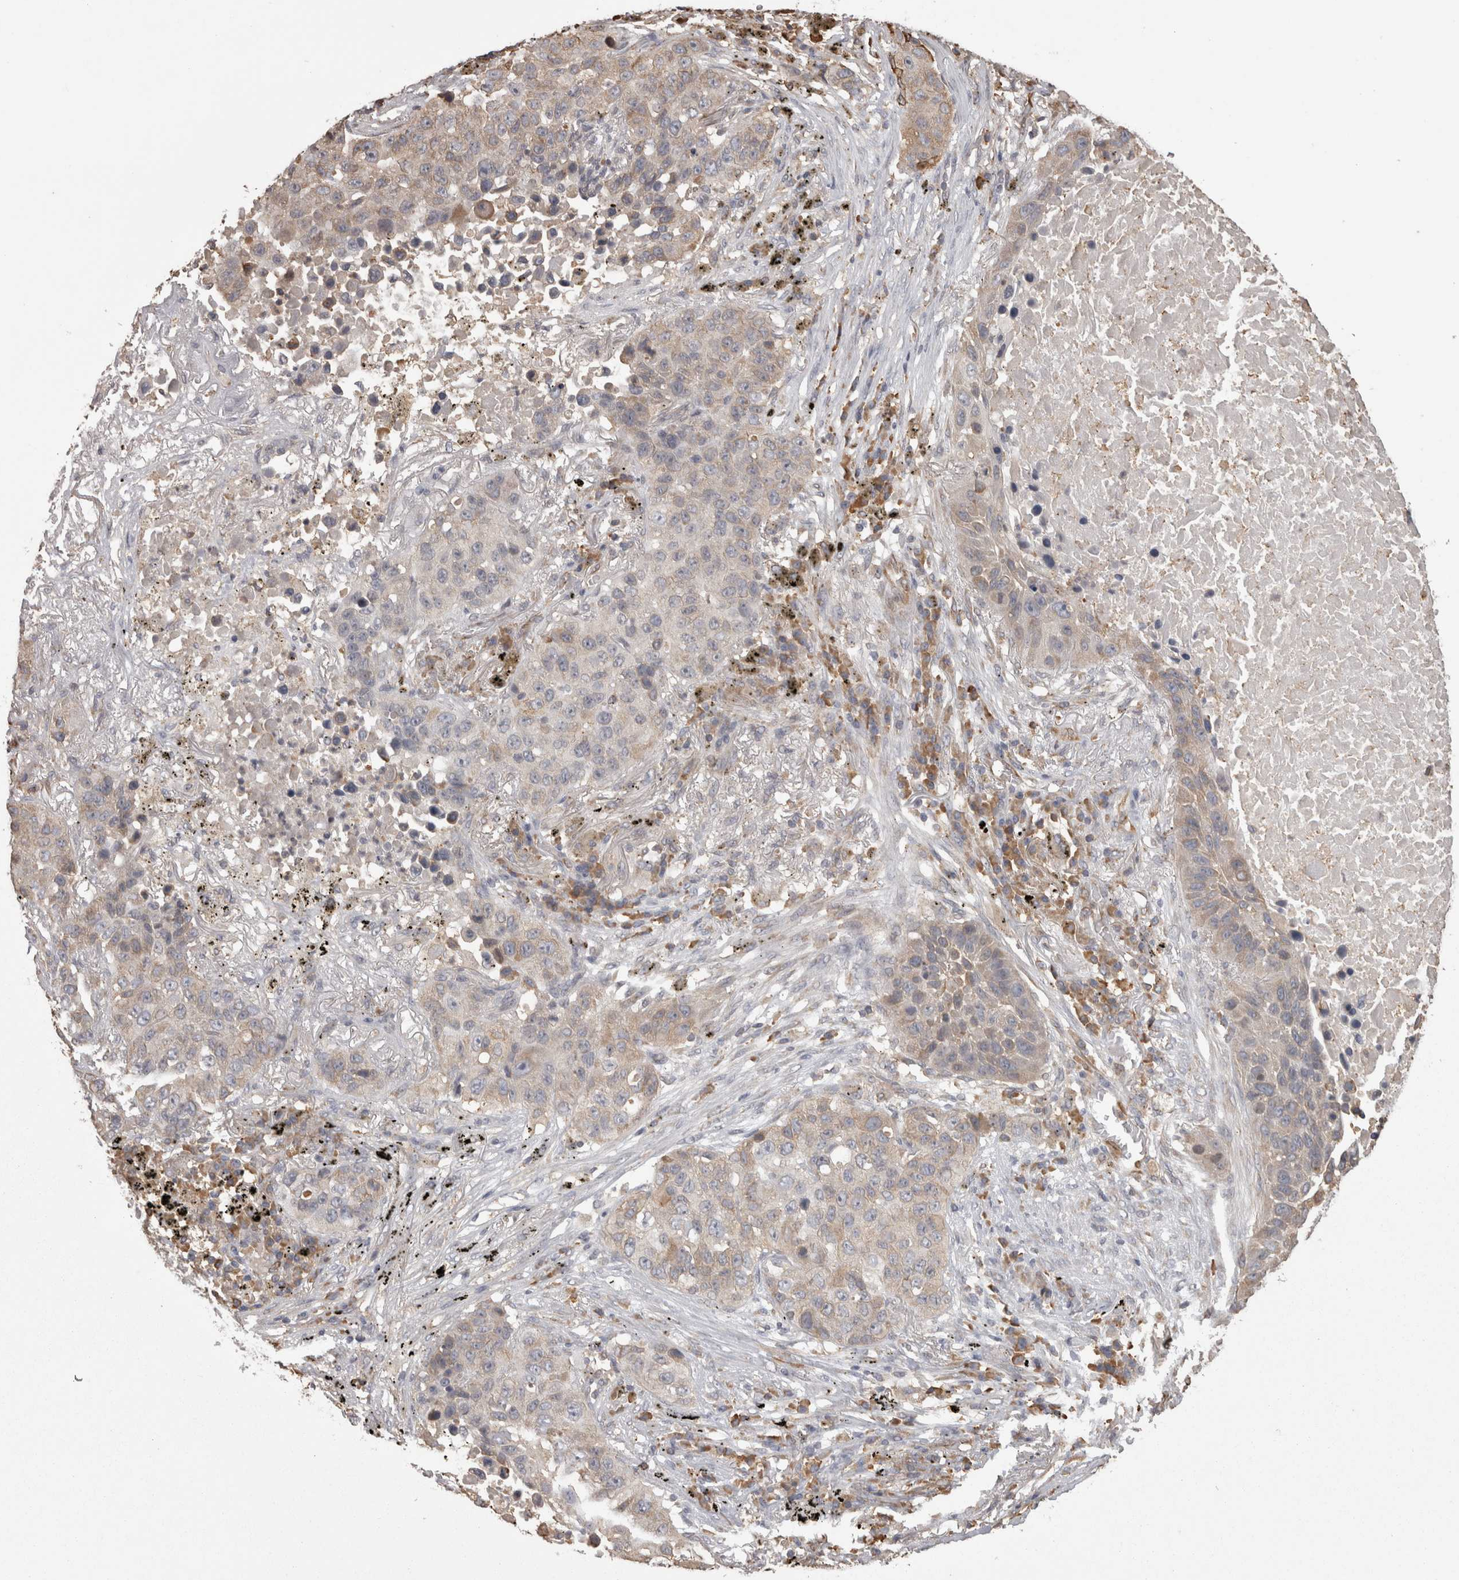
{"staining": {"intensity": "weak", "quantity": ">75%", "location": "cytoplasmic/membranous"}, "tissue": "lung cancer", "cell_type": "Tumor cells", "image_type": "cancer", "snomed": [{"axis": "morphology", "description": "Squamous cell carcinoma, NOS"}, {"axis": "topography", "description": "Lung"}], "caption": "Weak cytoplasmic/membranous protein positivity is appreciated in approximately >75% of tumor cells in lung squamous cell carcinoma.", "gene": "PON2", "patient": {"sex": "male", "age": 57}}